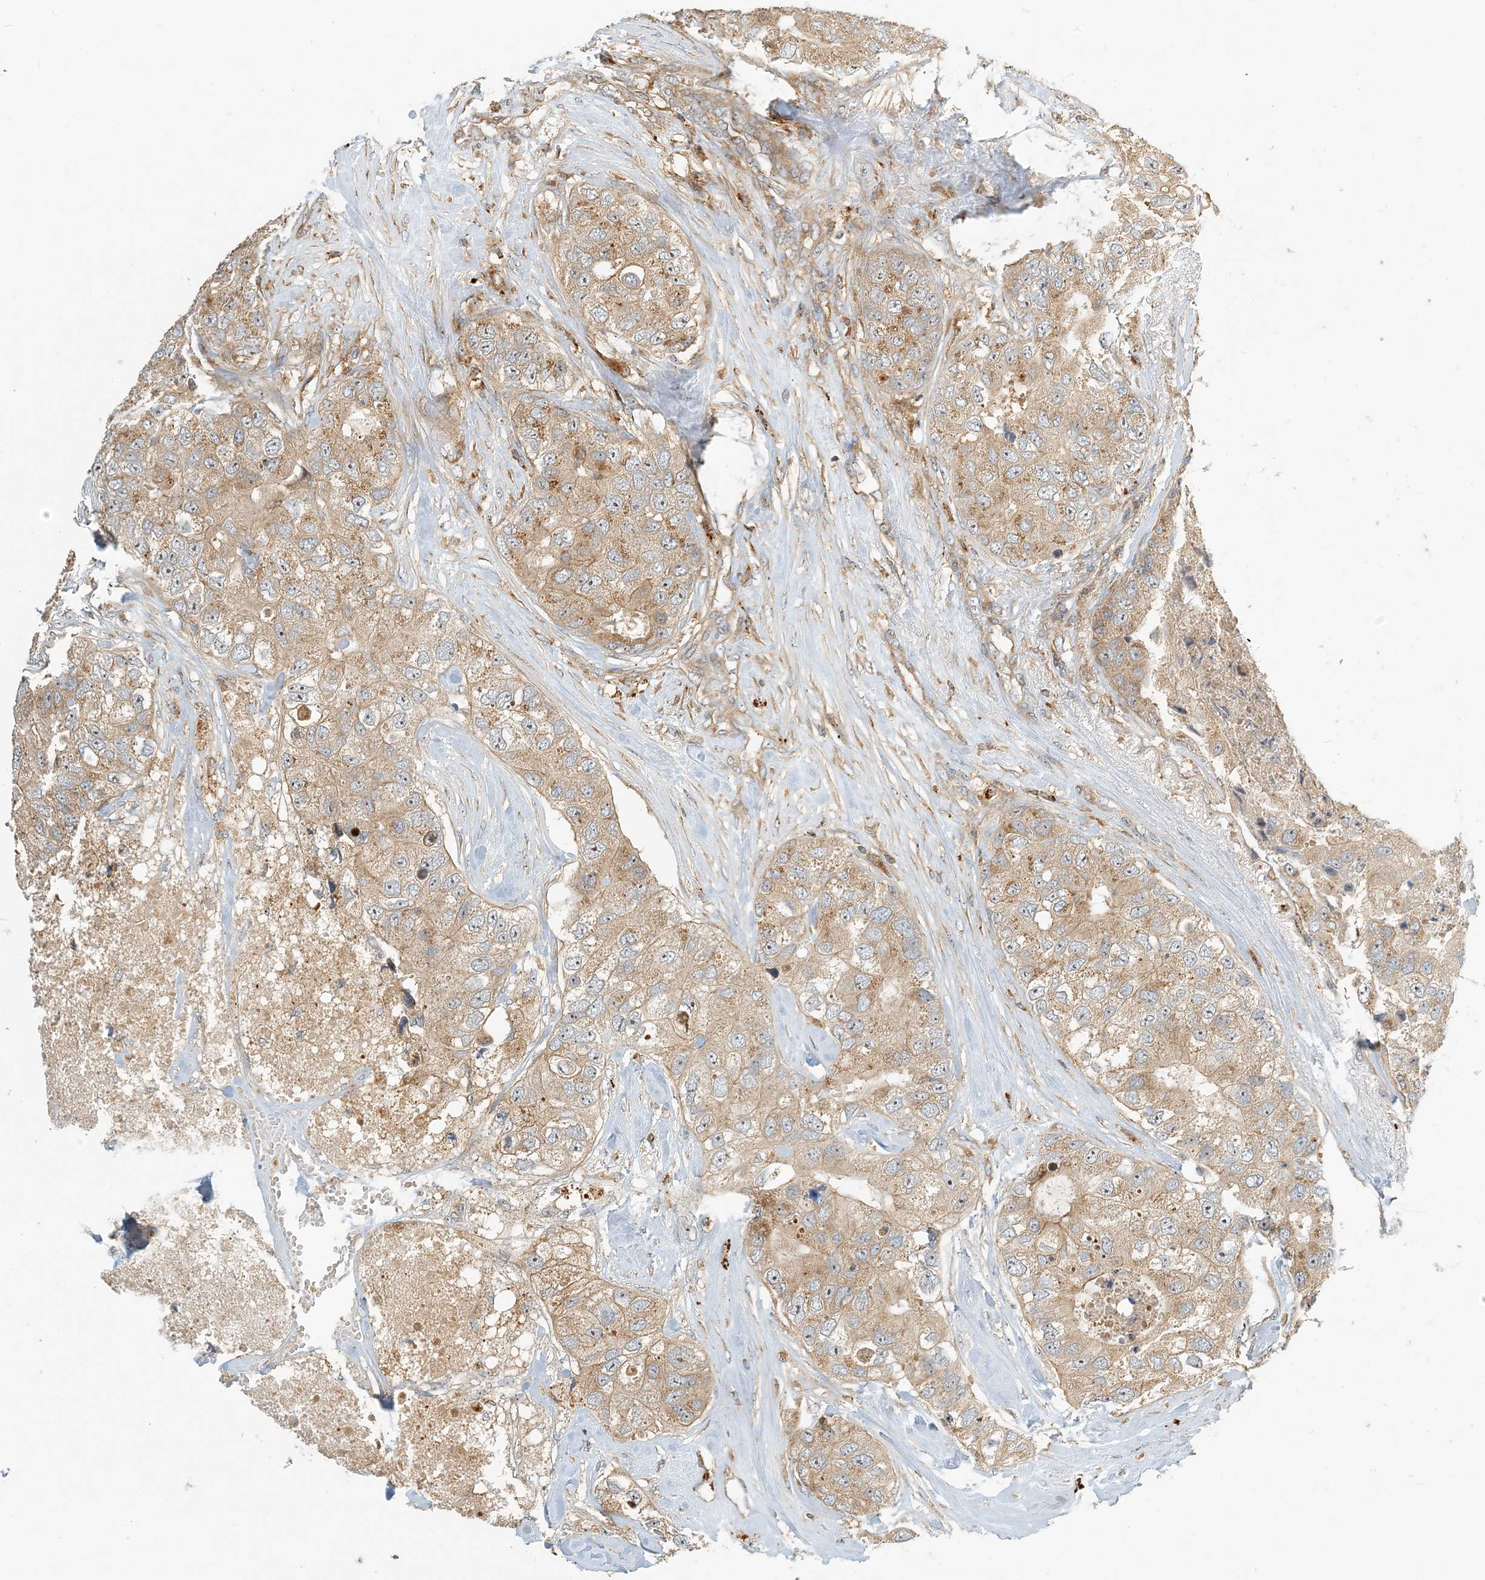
{"staining": {"intensity": "moderate", "quantity": ">75%", "location": "cytoplasmic/membranous"}, "tissue": "breast cancer", "cell_type": "Tumor cells", "image_type": "cancer", "snomed": [{"axis": "morphology", "description": "Duct carcinoma"}, {"axis": "topography", "description": "Breast"}], "caption": "Immunohistochemical staining of human breast cancer displays medium levels of moderate cytoplasmic/membranous staining in about >75% of tumor cells.", "gene": "COLEC11", "patient": {"sex": "female", "age": 62}}